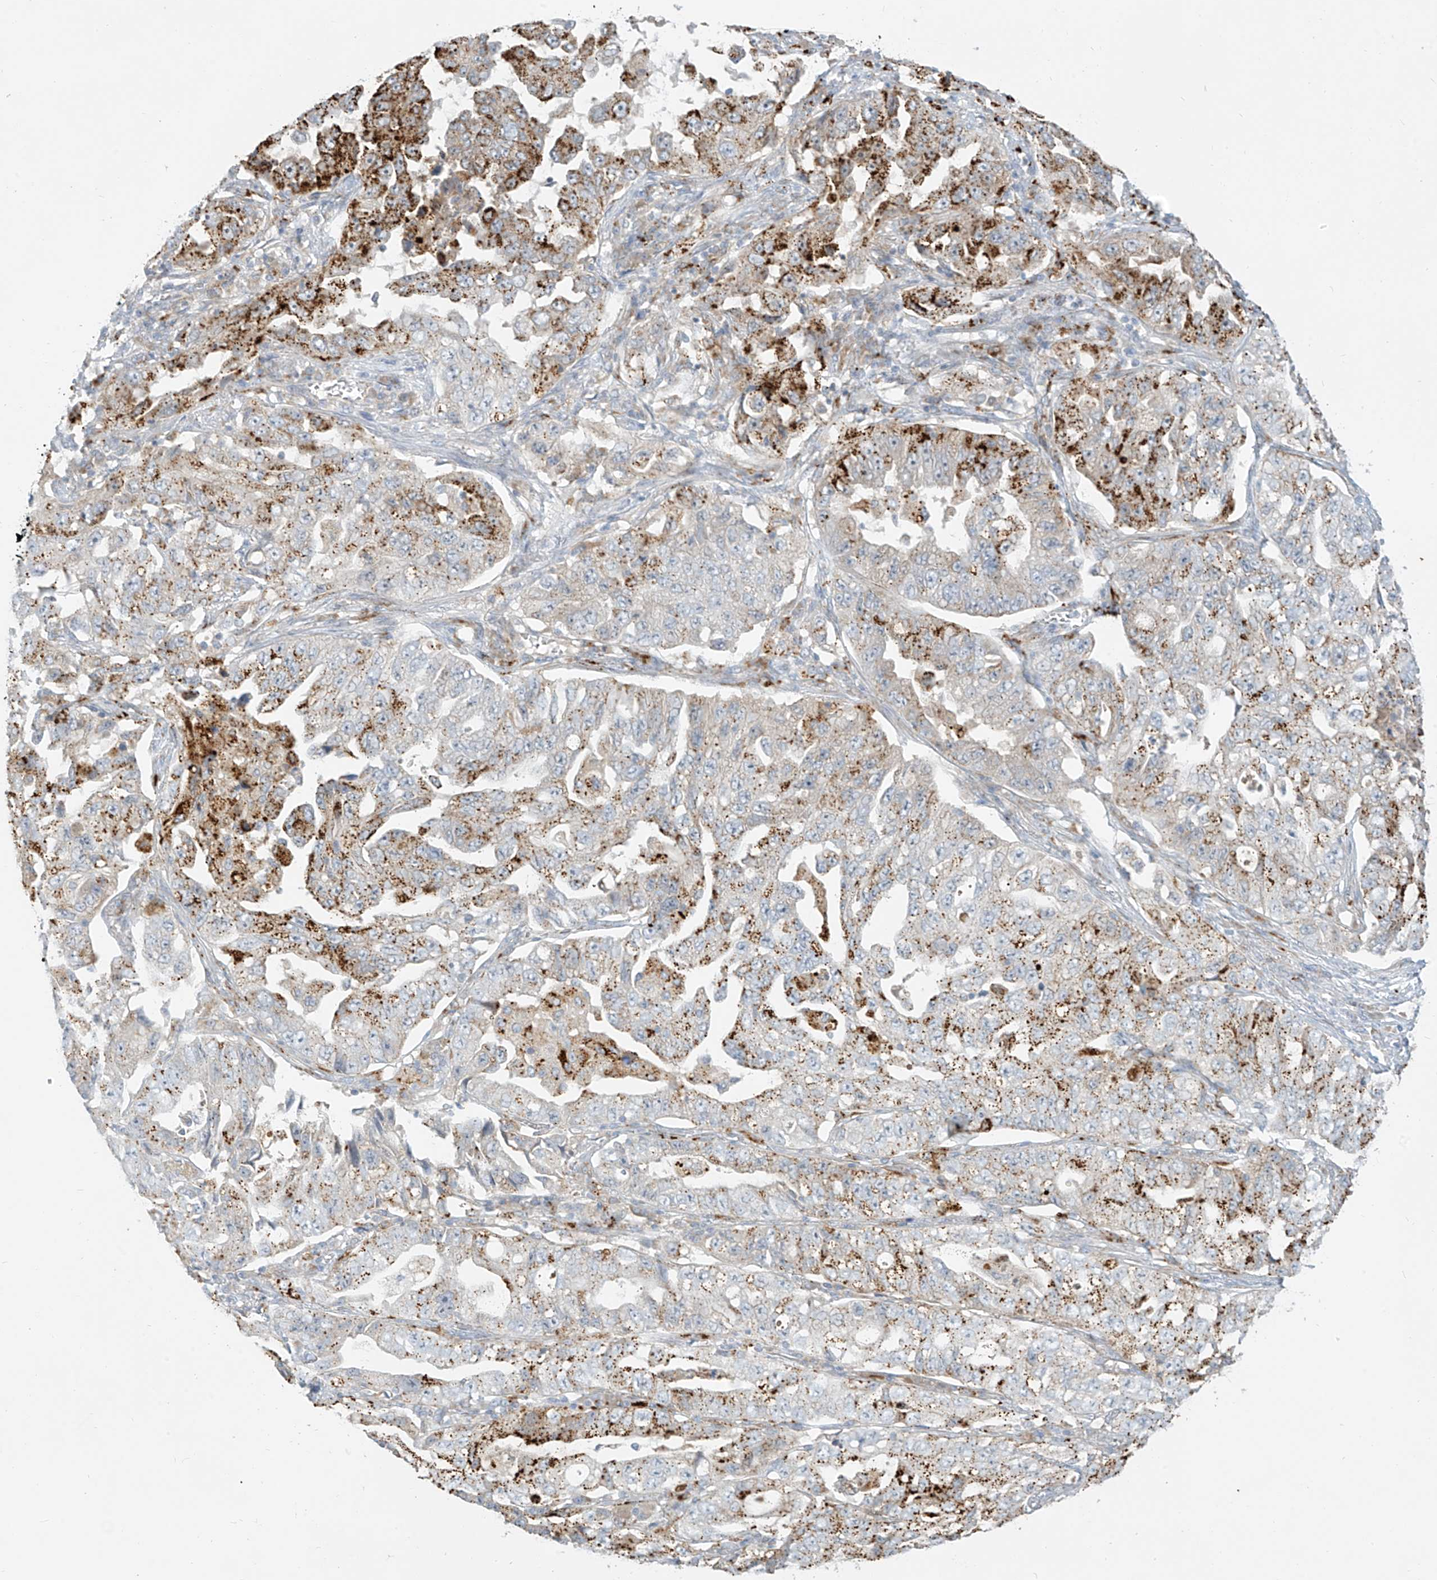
{"staining": {"intensity": "moderate", "quantity": "25%-75%", "location": "cytoplasmic/membranous"}, "tissue": "lung cancer", "cell_type": "Tumor cells", "image_type": "cancer", "snomed": [{"axis": "morphology", "description": "Adenocarcinoma, NOS"}, {"axis": "topography", "description": "Lung"}], "caption": "Immunohistochemical staining of human lung adenocarcinoma reveals medium levels of moderate cytoplasmic/membranous expression in about 25%-75% of tumor cells.", "gene": "C2orf42", "patient": {"sex": "female", "age": 51}}